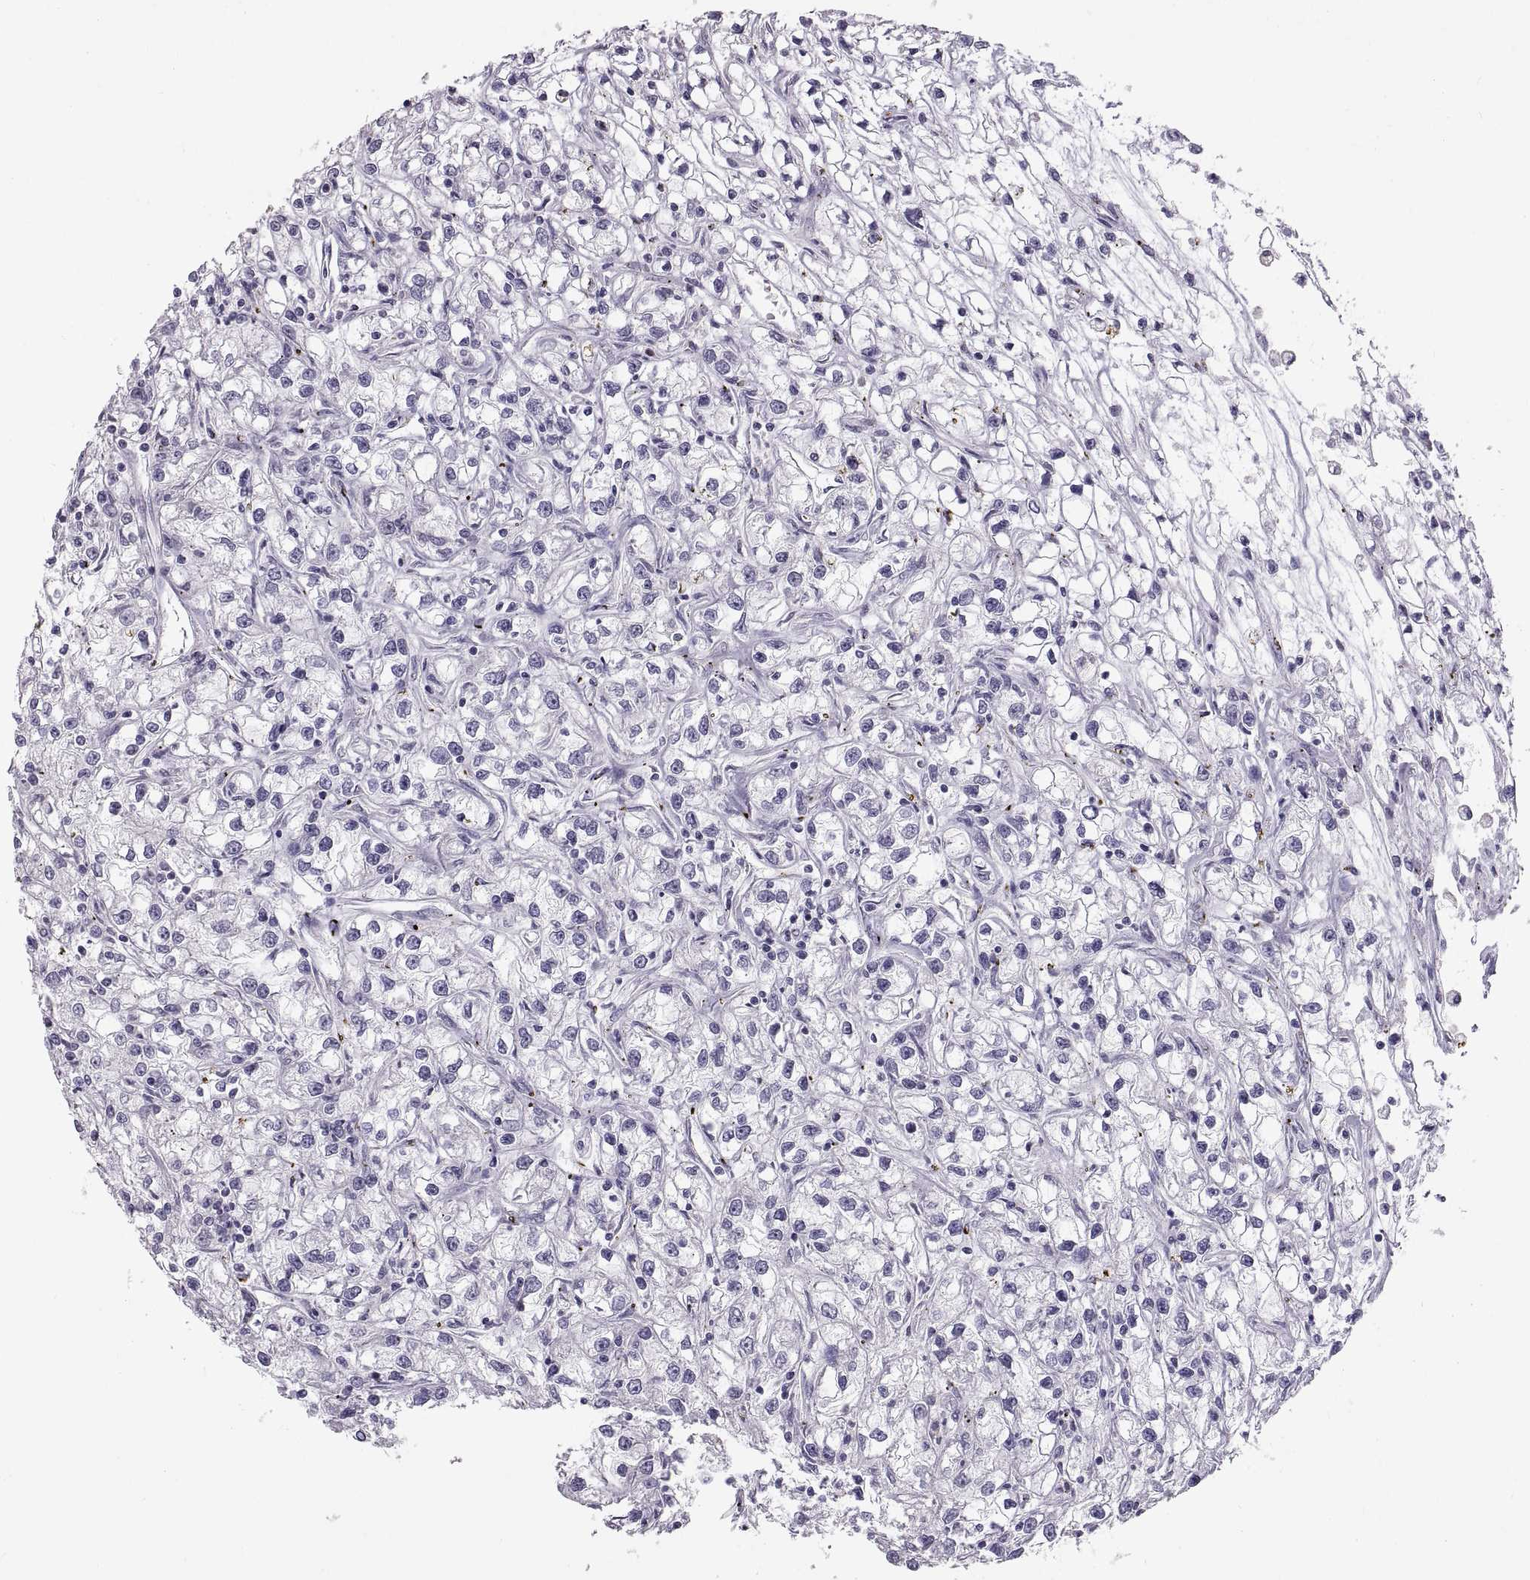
{"staining": {"intensity": "negative", "quantity": "none", "location": "none"}, "tissue": "renal cancer", "cell_type": "Tumor cells", "image_type": "cancer", "snomed": [{"axis": "morphology", "description": "Adenocarcinoma, NOS"}, {"axis": "topography", "description": "Kidney"}], "caption": "Photomicrograph shows no significant protein expression in tumor cells of renal adenocarcinoma. (Immunohistochemistry, brightfield microscopy, high magnification).", "gene": "SPACDR", "patient": {"sex": "female", "age": 59}}